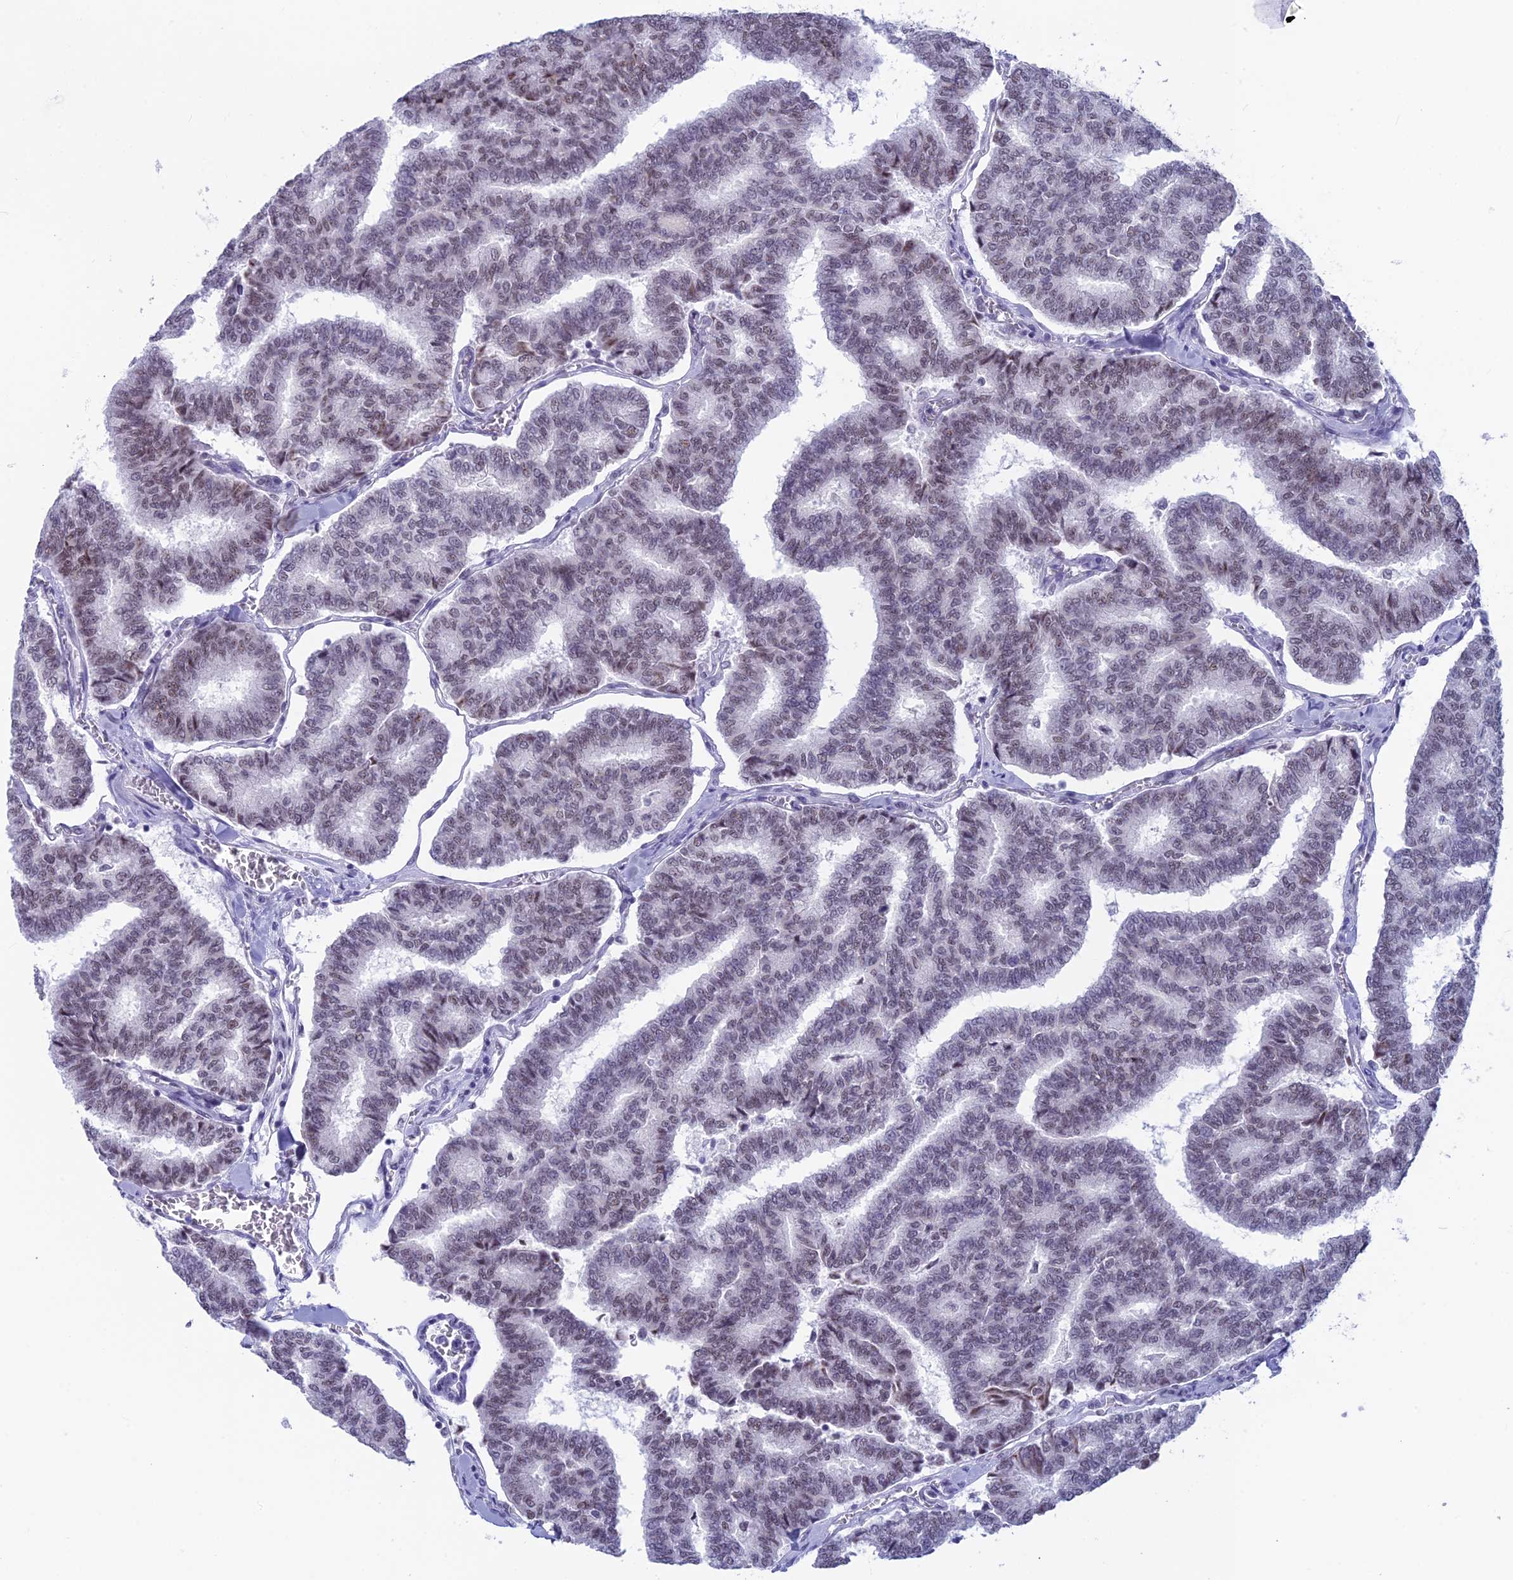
{"staining": {"intensity": "weak", "quantity": "25%-75%", "location": "nuclear"}, "tissue": "thyroid cancer", "cell_type": "Tumor cells", "image_type": "cancer", "snomed": [{"axis": "morphology", "description": "Papillary adenocarcinoma, NOS"}, {"axis": "topography", "description": "Thyroid gland"}], "caption": "Protein staining of thyroid cancer tissue displays weak nuclear staining in approximately 25%-75% of tumor cells.", "gene": "SRSF5", "patient": {"sex": "female", "age": 35}}